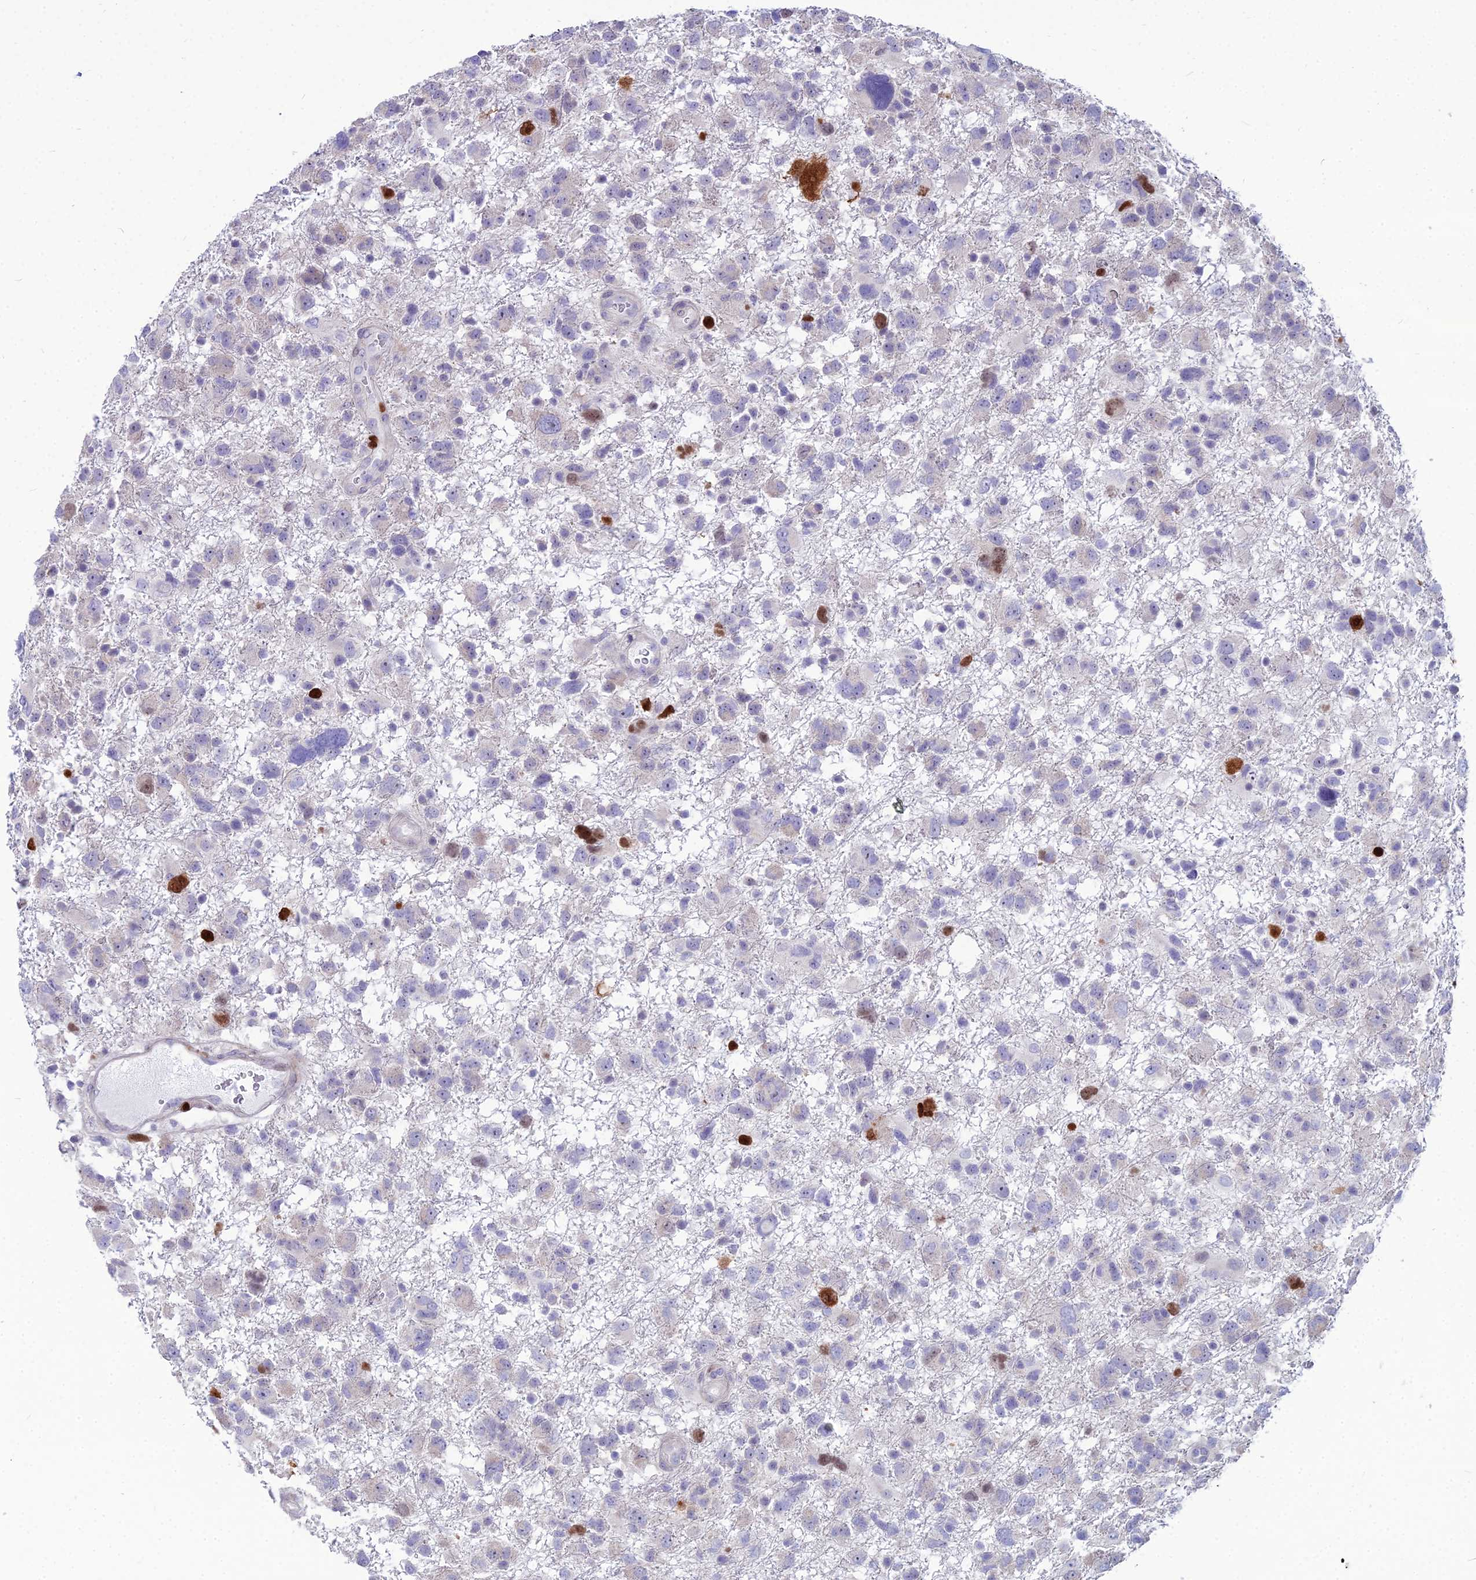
{"staining": {"intensity": "strong", "quantity": "<25%", "location": "nuclear"}, "tissue": "glioma", "cell_type": "Tumor cells", "image_type": "cancer", "snomed": [{"axis": "morphology", "description": "Glioma, malignant, High grade"}, {"axis": "topography", "description": "Brain"}], "caption": "This histopathology image reveals immunohistochemistry (IHC) staining of human malignant glioma (high-grade), with medium strong nuclear positivity in about <25% of tumor cells.", "gene": "NUSAP1", "patient": {"sex": "male", "age": 61}}